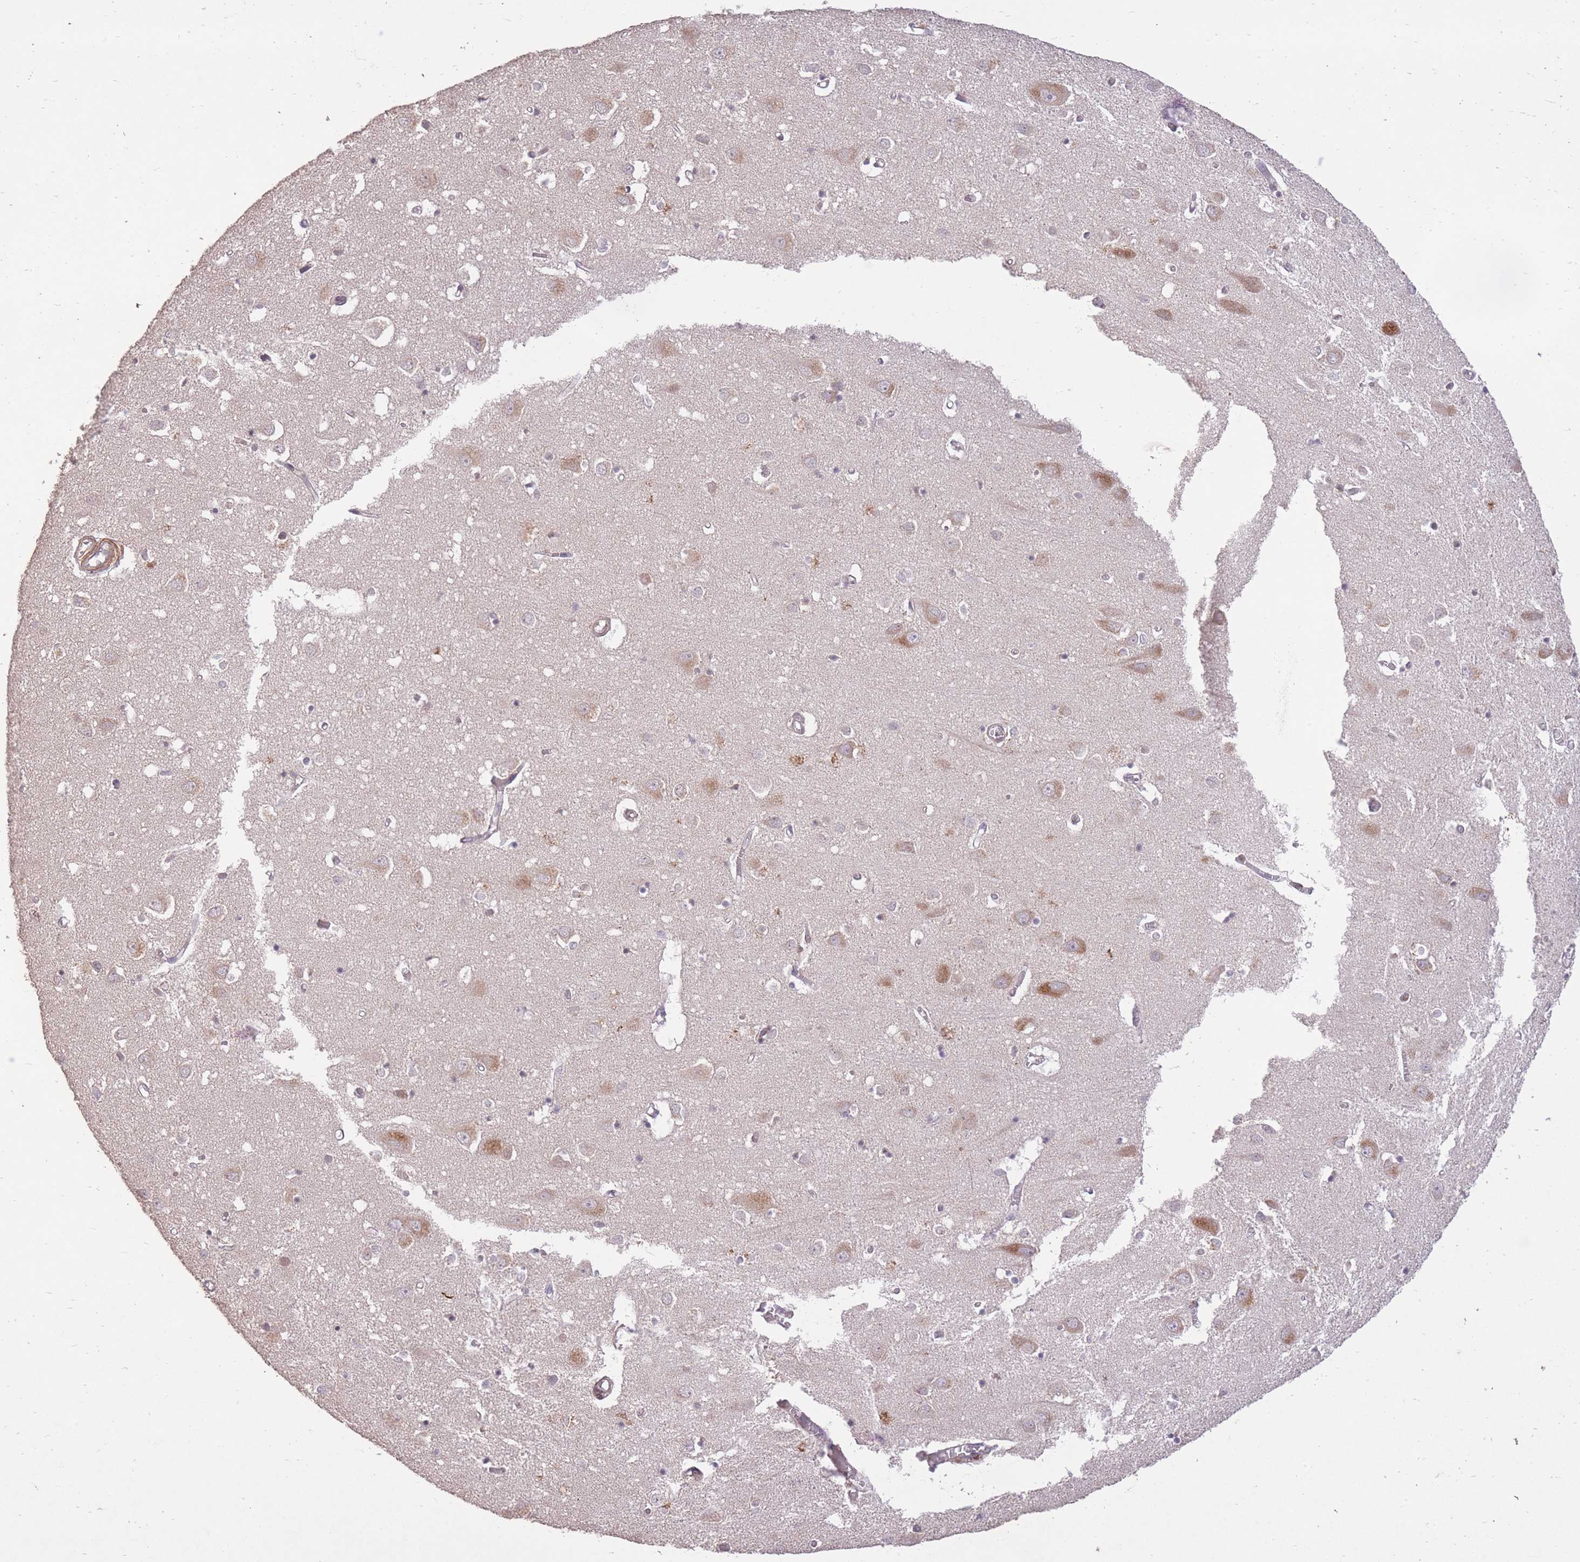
{"staining": {"intensity": "moderate", "quantity": ">75%", "location": "cytoplasmic/membranous"}, "tissue": "cerebral cortex", "cell_type": "Endothelial cells", "image_type": "normal", "snomed": [{"axis": "morphology", "description": "Normal tissue, NOS"}, {"axis": "topography", "description": "Cerebral cortex"}], "caption": "Brown immunohistochemical staining in normal human cerebral cortex reveals moderate cytoplasmic/membranous expression in about >75% of endothelial cells.", "gene": "ELOA2", "patient": {"sex": "male", "age": 70}}